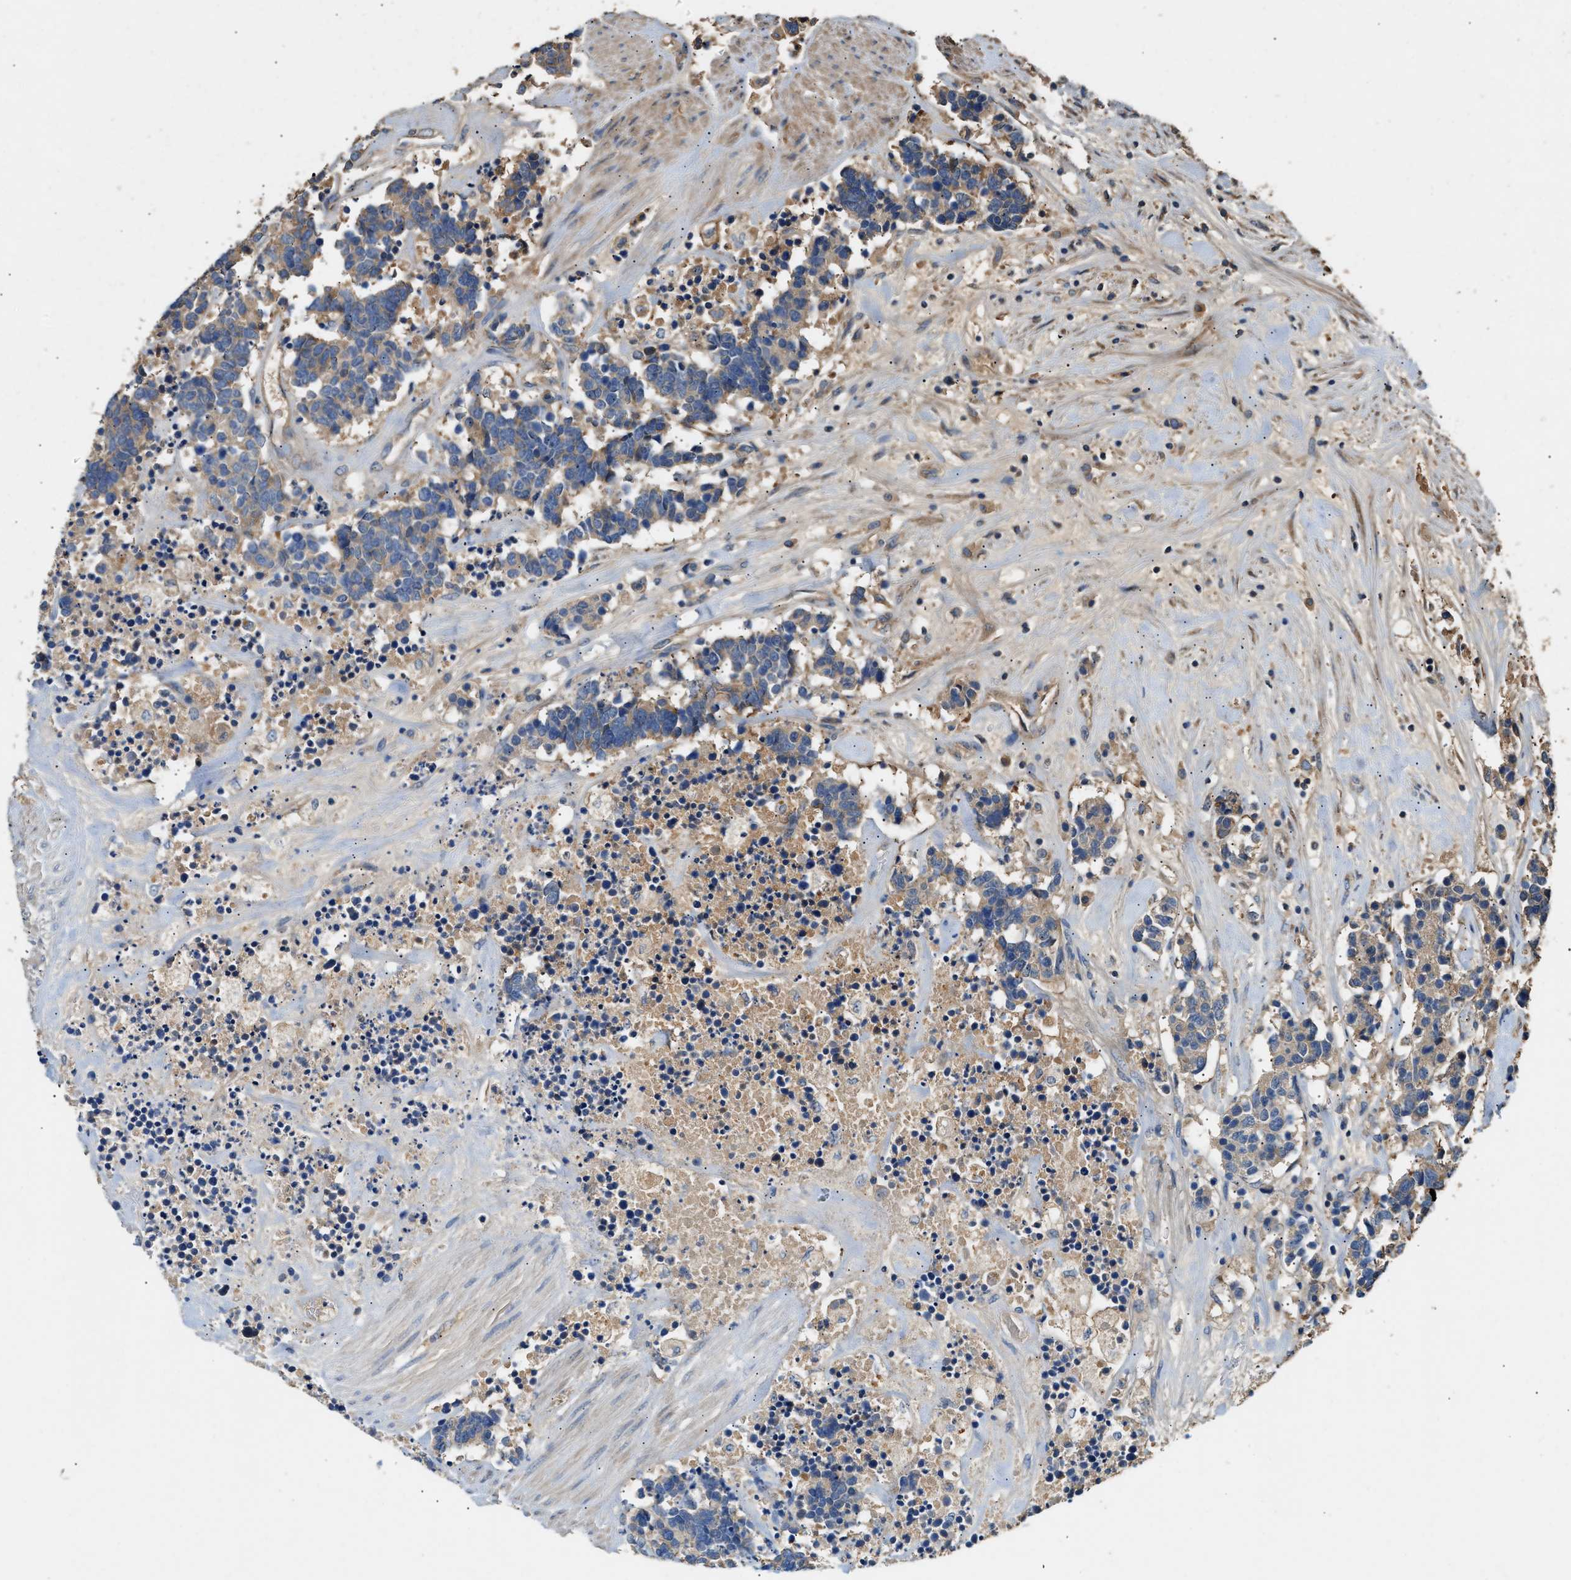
{"staining": {"intensity": "moderate", "quantity": ">75%", "location": "cytoplasmic/membranous"}, "tissue": "carcinoid", "cell_type": "Tumor cells", "image_type": "cancer", "snomed": [{"axis": "morphology", "description": "Carcinoma, NOS"}, {"axis": "morphology", "description": "Carcinoid, malignant, NOS"}, {"axis": "topography", "description": "Urinary bladder"}], "caption": "Brown immunohistochemical staining in human carcinoma demonstrates moderate cytoplasmic/membranous expression in about >75% of tumor cells.", "gene": "TMEM268", "patient": {"sex": "male", "age": 57}}